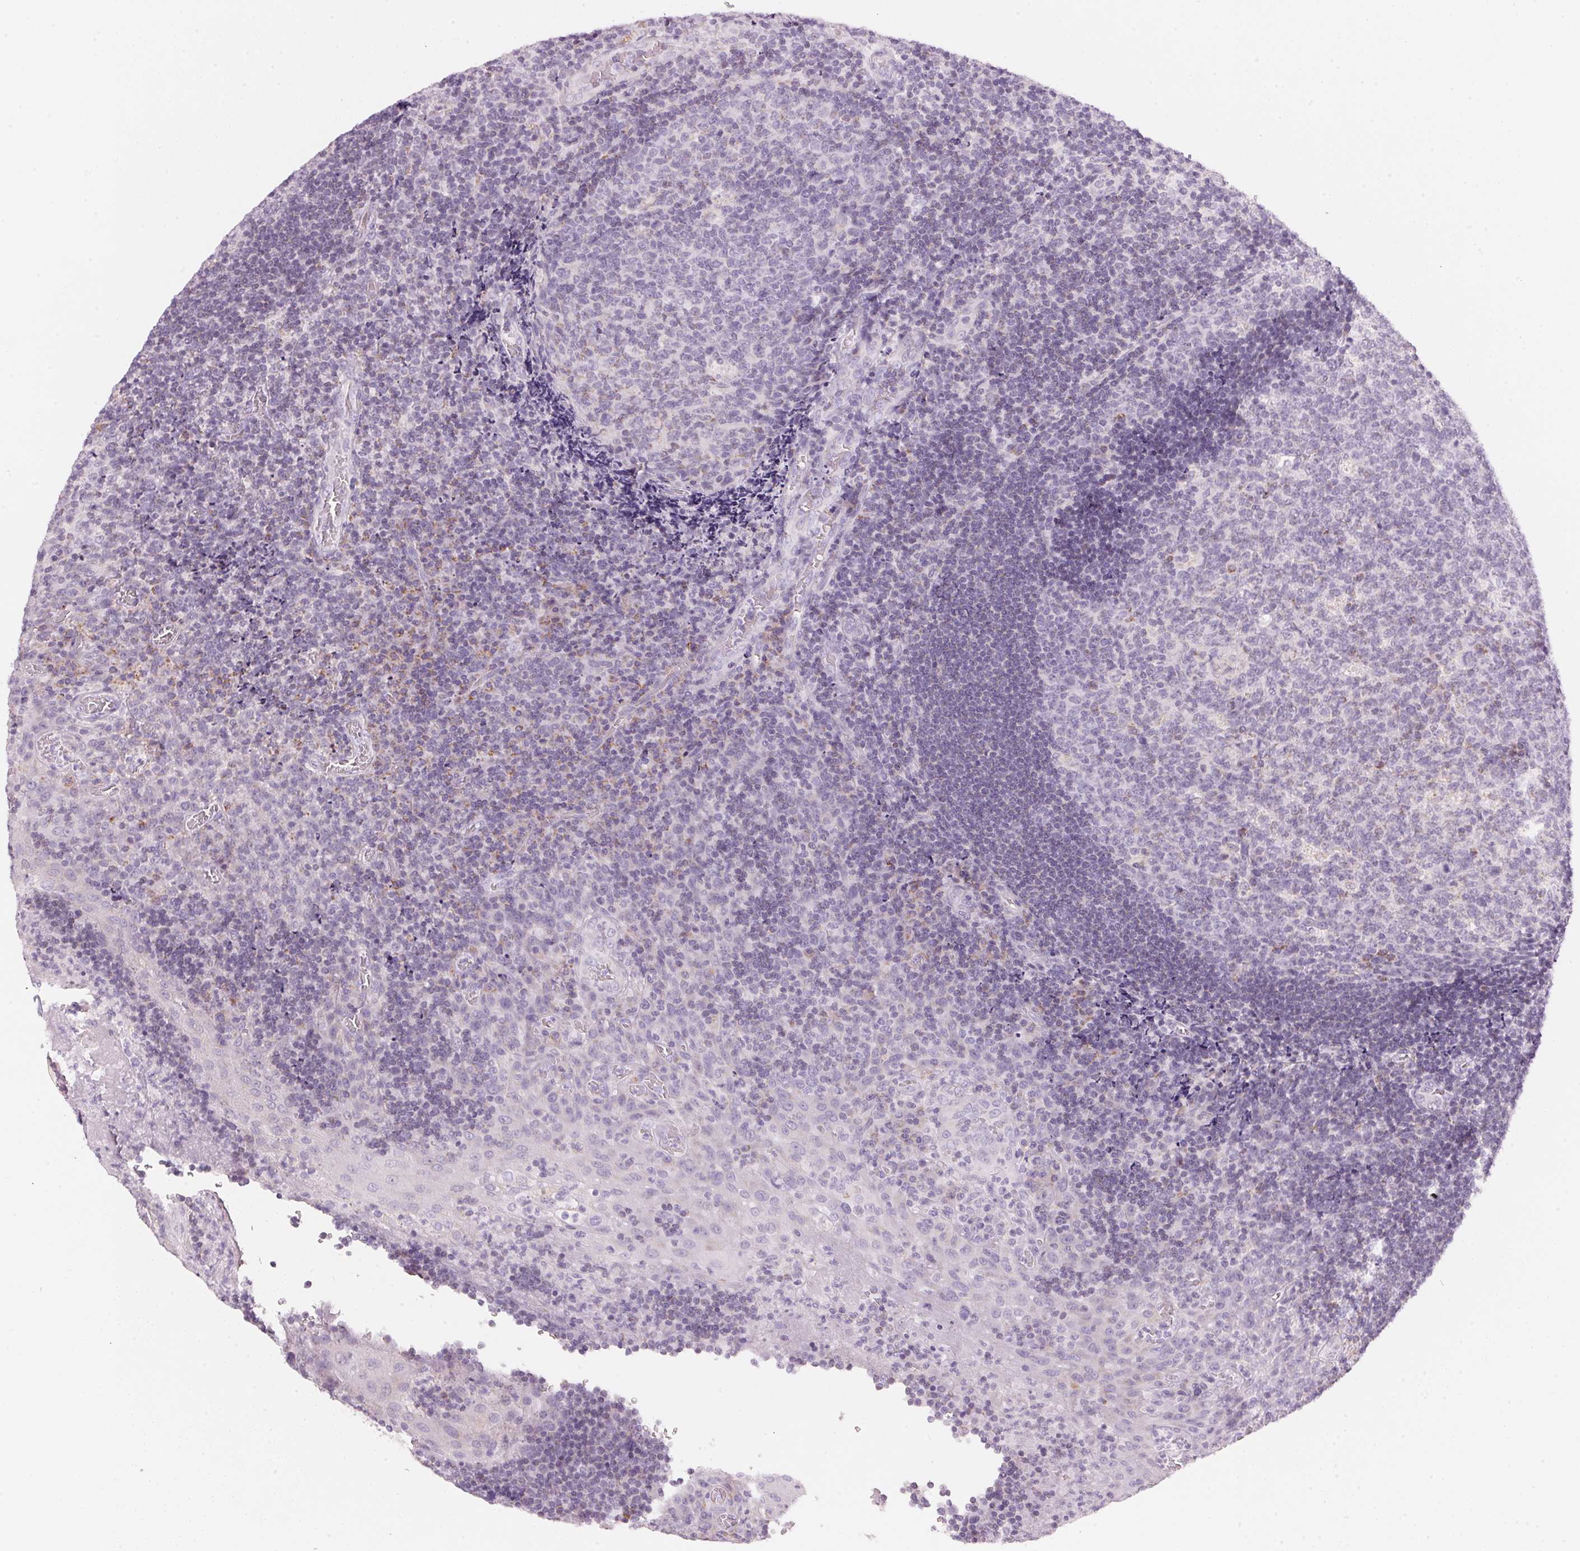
{"staining": {"intensity": "negative", "quantity": "none", "location": "none"}, "tissue": "tonsil", "cell_type": "Germinal center cells", "image_type": "normal", "snomed": [{"axis": "morphology", "description": "Normal tissue, NOS"}, {"axis": "topography", "description": "Tonsil"}], "caption": "Protein analysis of normal tonsil exhibits no significant expression in germinal center cells.", "gene": "HOXB13", "patient": {"sex": "male", "age": 17}}